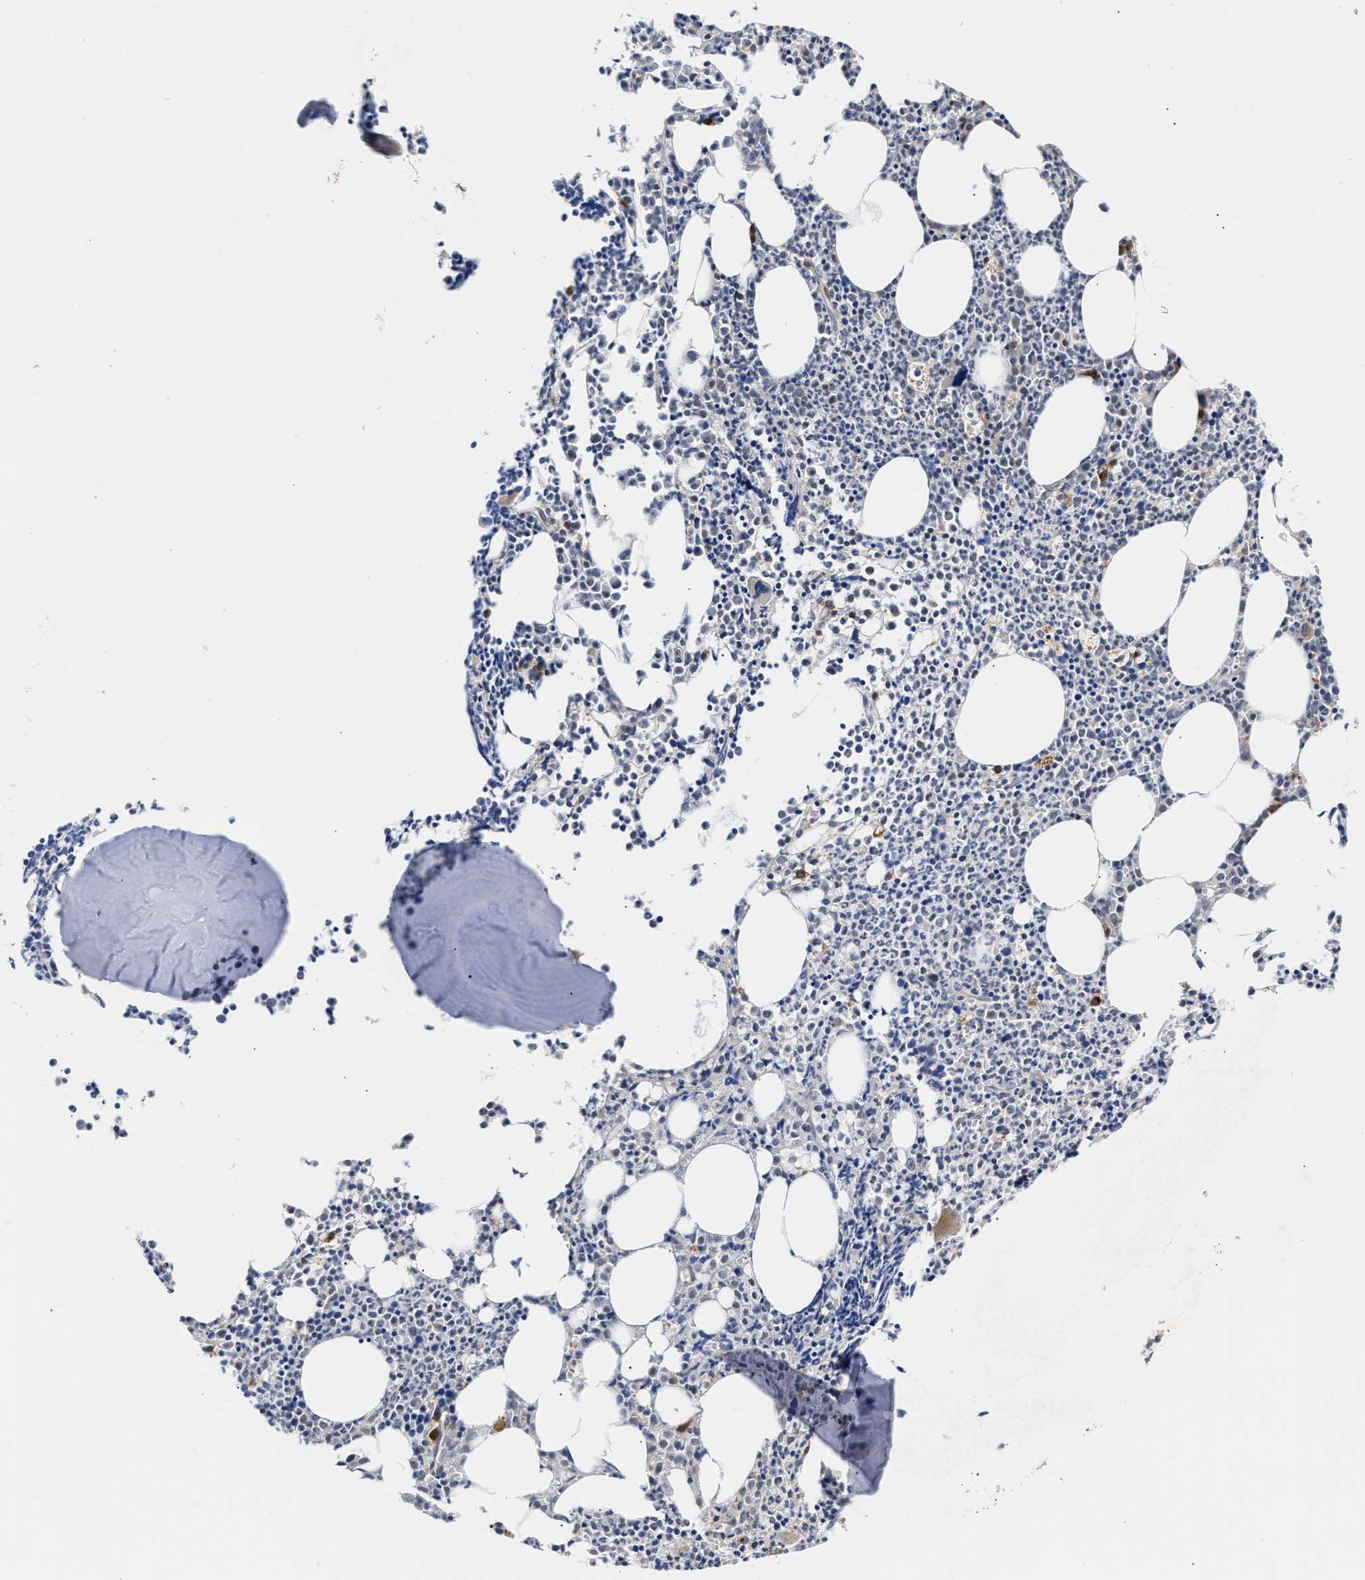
{"staining": {"intensity": "moderate", "quantity": "<25%", "location": "cytoplasmic/membranous"}, "tissue": "bone marrow", "cell_type": "Hematopoietic cells", "image_type": "normal", "snomed": [{"axis": "morphology", "description": "Normal tissue, NOS"}, {"axis": "morphology", "description": "Inflammation, NOS"}, {"axis": "topography", "description": "Bone marrow"}], "caption": "Protein staining of unremarkable bone marrow exhibits moderate cytoplasmic/membranous expression in about <25% of hematopoietic cells.", "gene": "CLIP2", "patient": {"sex": "female", "age": 53}}